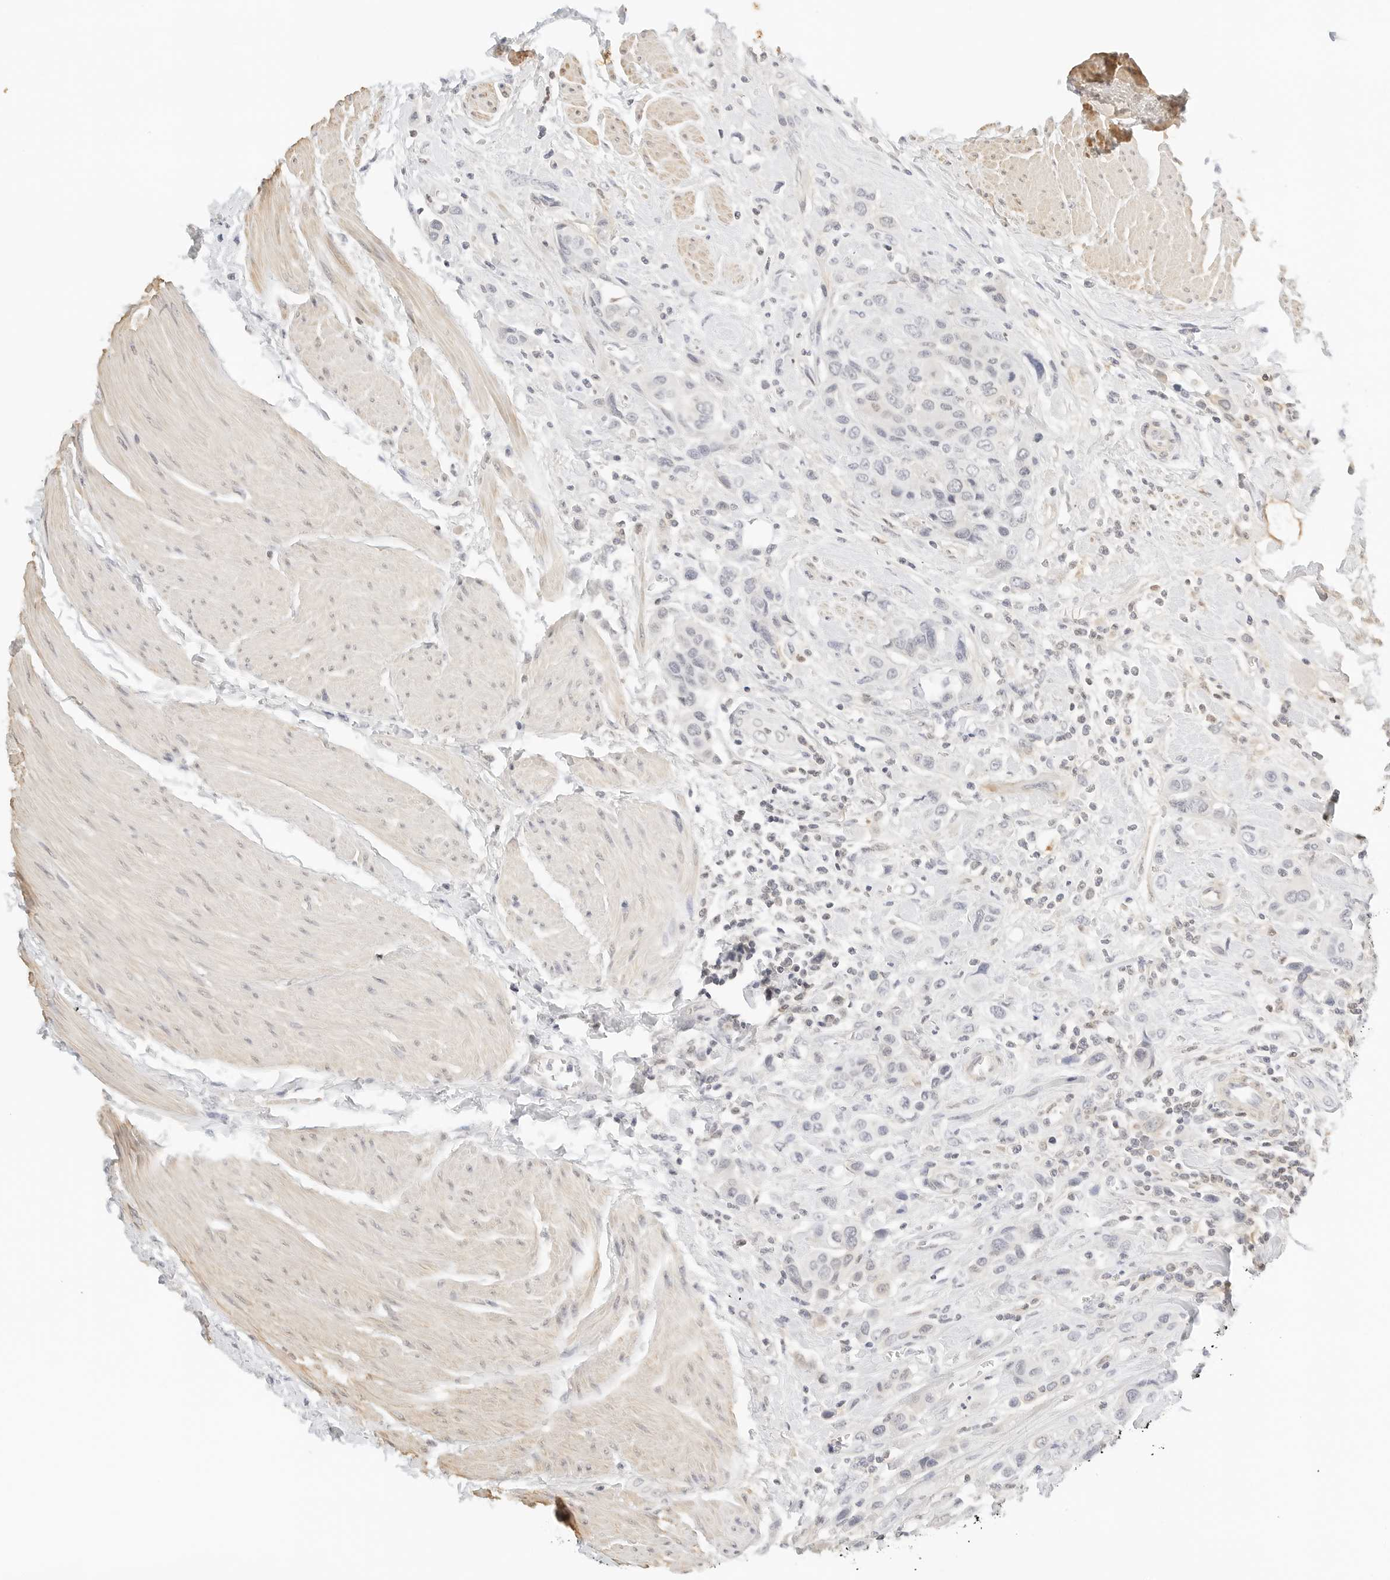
{"staining": {"intensity": "negative", "quantity": "none", "location": "none"}, "tissue": "urothelial cancer", "cell_type": "Tumor cells", "image_type": "cancer", "snomed": [{"axis": "morphology", "description": "Urothelial carcinoma, High grade"}, {"axis": "topography", "description": "Urinary bladder"}], "caption": "Photomicrograph shows no protein positivity in tumor cells of urothelial cancer tissue.", "gene": "PKDCC", "patient": {"sex": "male", "age": 50}}